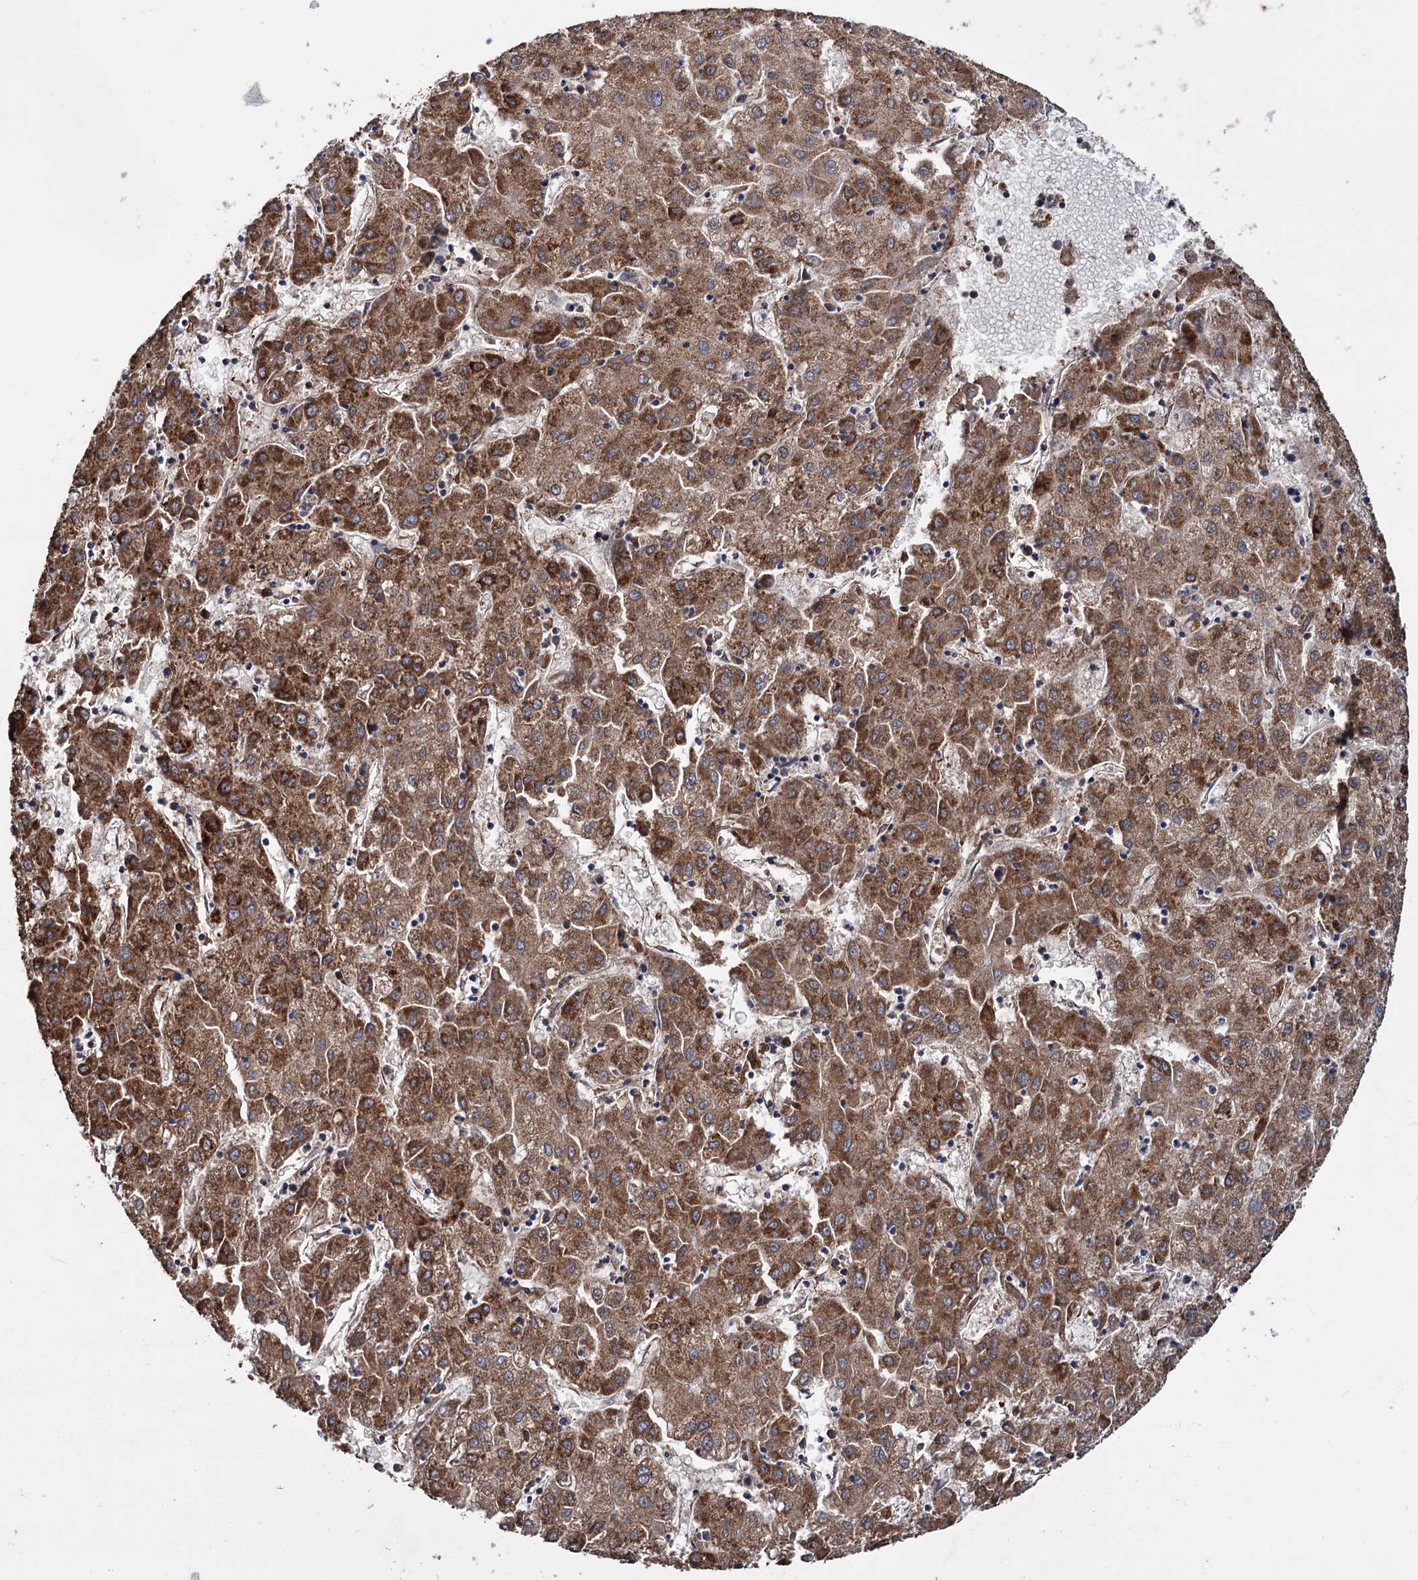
{"staining": {"intensity": "moderate", "quantity": ">75%", "location": "cytoplasmic/membranous"}, "tissue": "liver cancer", "cell_type": "Tumor cells", "image_type": "cancer", "snomed": [{"axis": "morphology", "description": "Carcinoma, Hepatocellular, NOS"}, {"axis": "topography", "description": "Liver"}], "caption": "This micrograph reveals immunohistochemistry (IHC) staining of human hepatocellular carcinoma (liver), with medium moderate cytoplasmic/membranous expression in about >75% of tumor cells.", "gene": "TBC1D12", "patient": {"sex": "male", "age": 72}}